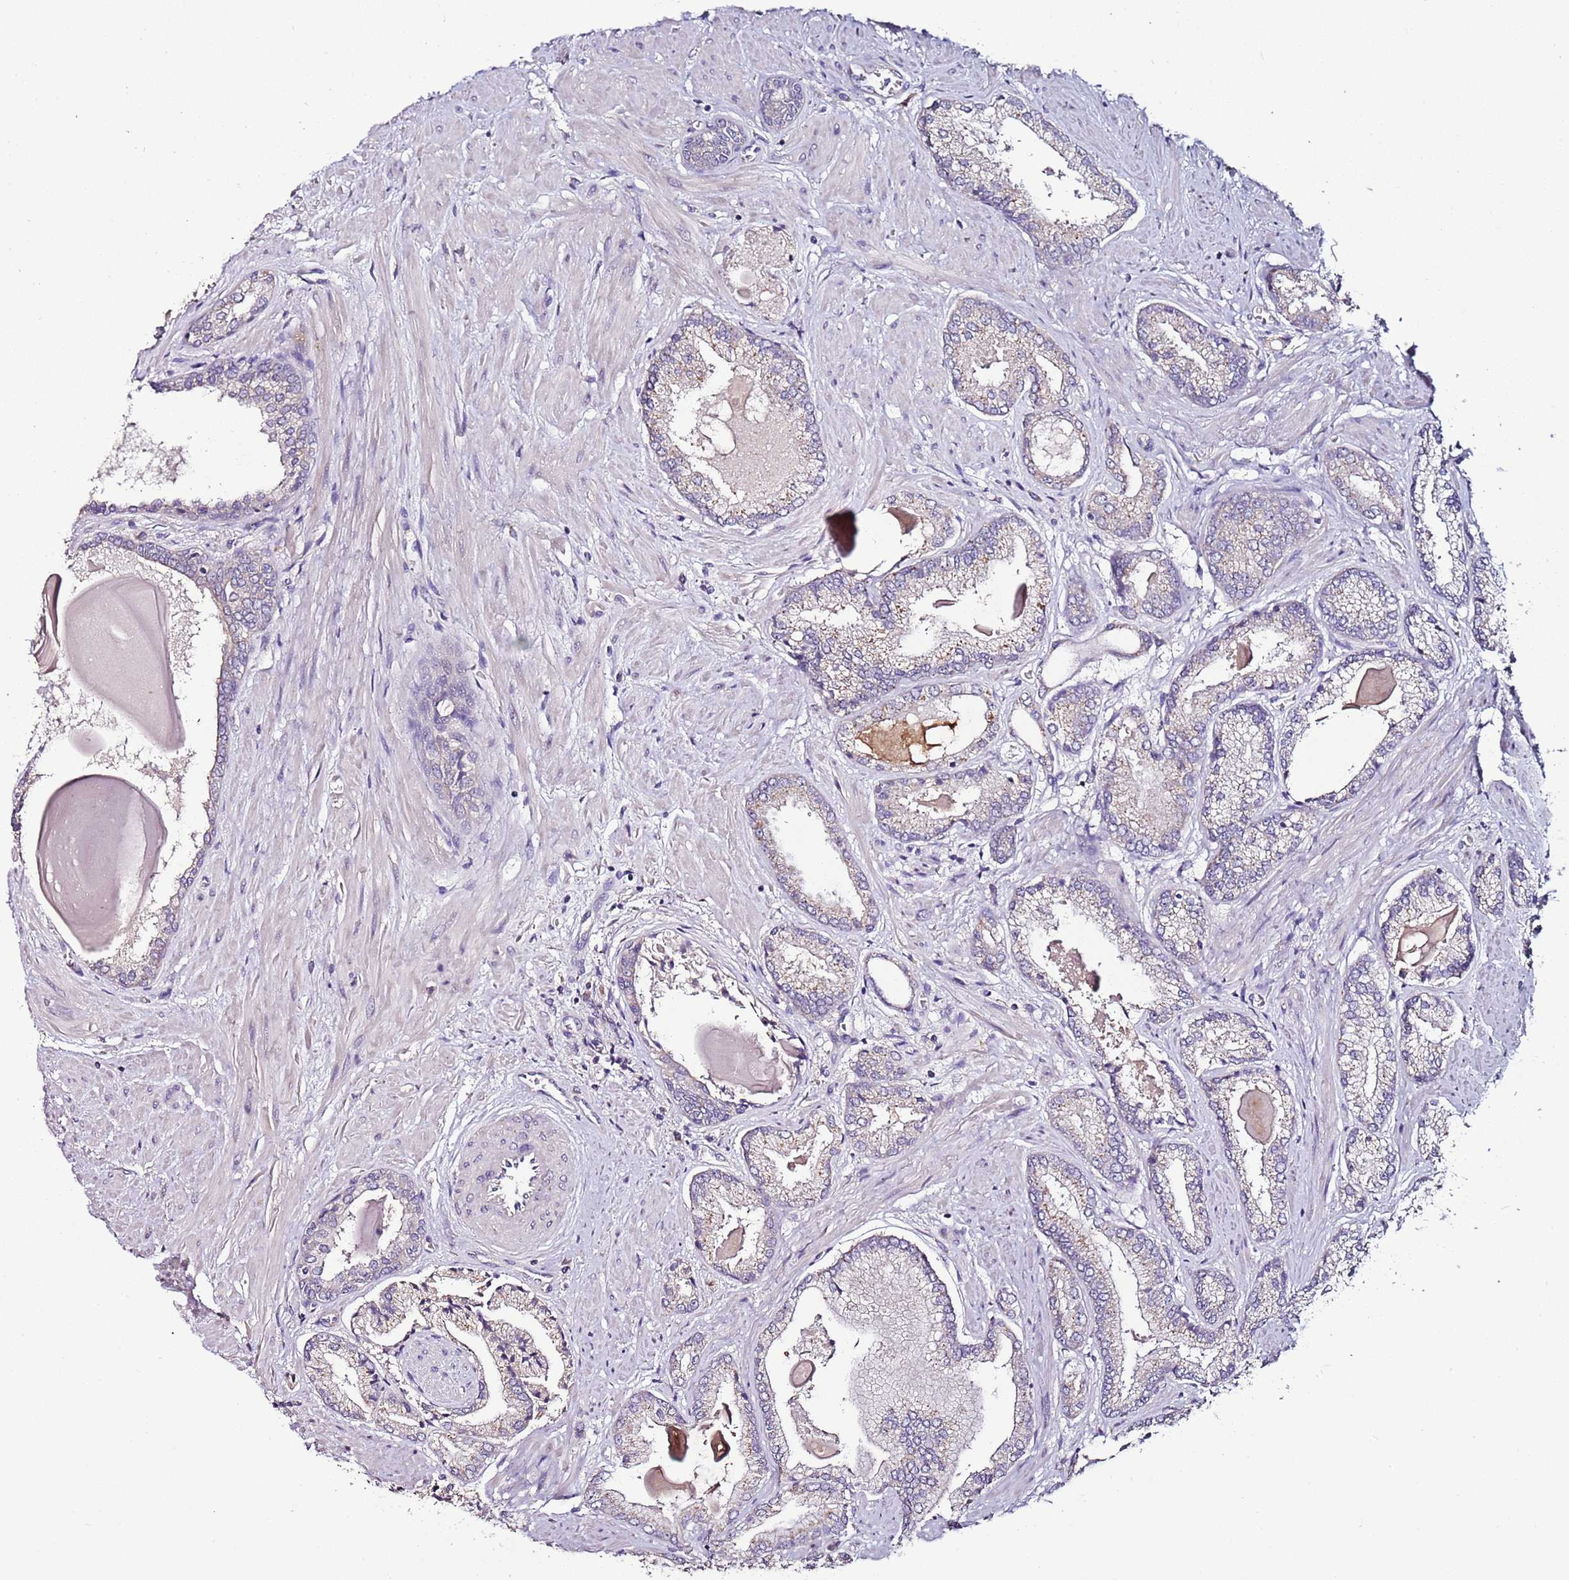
{"staining": {"intensity": "weak", "quantity": "<25%", "location": "cytoplasmic/membranous"}, "tissue": "prostate cancer", "cell_type": "Tumor cells", "image_type": "cancer", "snomed": [{"axis": "morphology", "description": "Adenocarcinoma, High grade"}, {"axis": "topography", "description": "Prostate"}], "caption": "IHC histopathology image of prostate cancer stained for a protein (brown), which demonstrates no expression in tumor cells.", "gene": "FAM20A", "patient": {"sex": "male", "age": 68}}